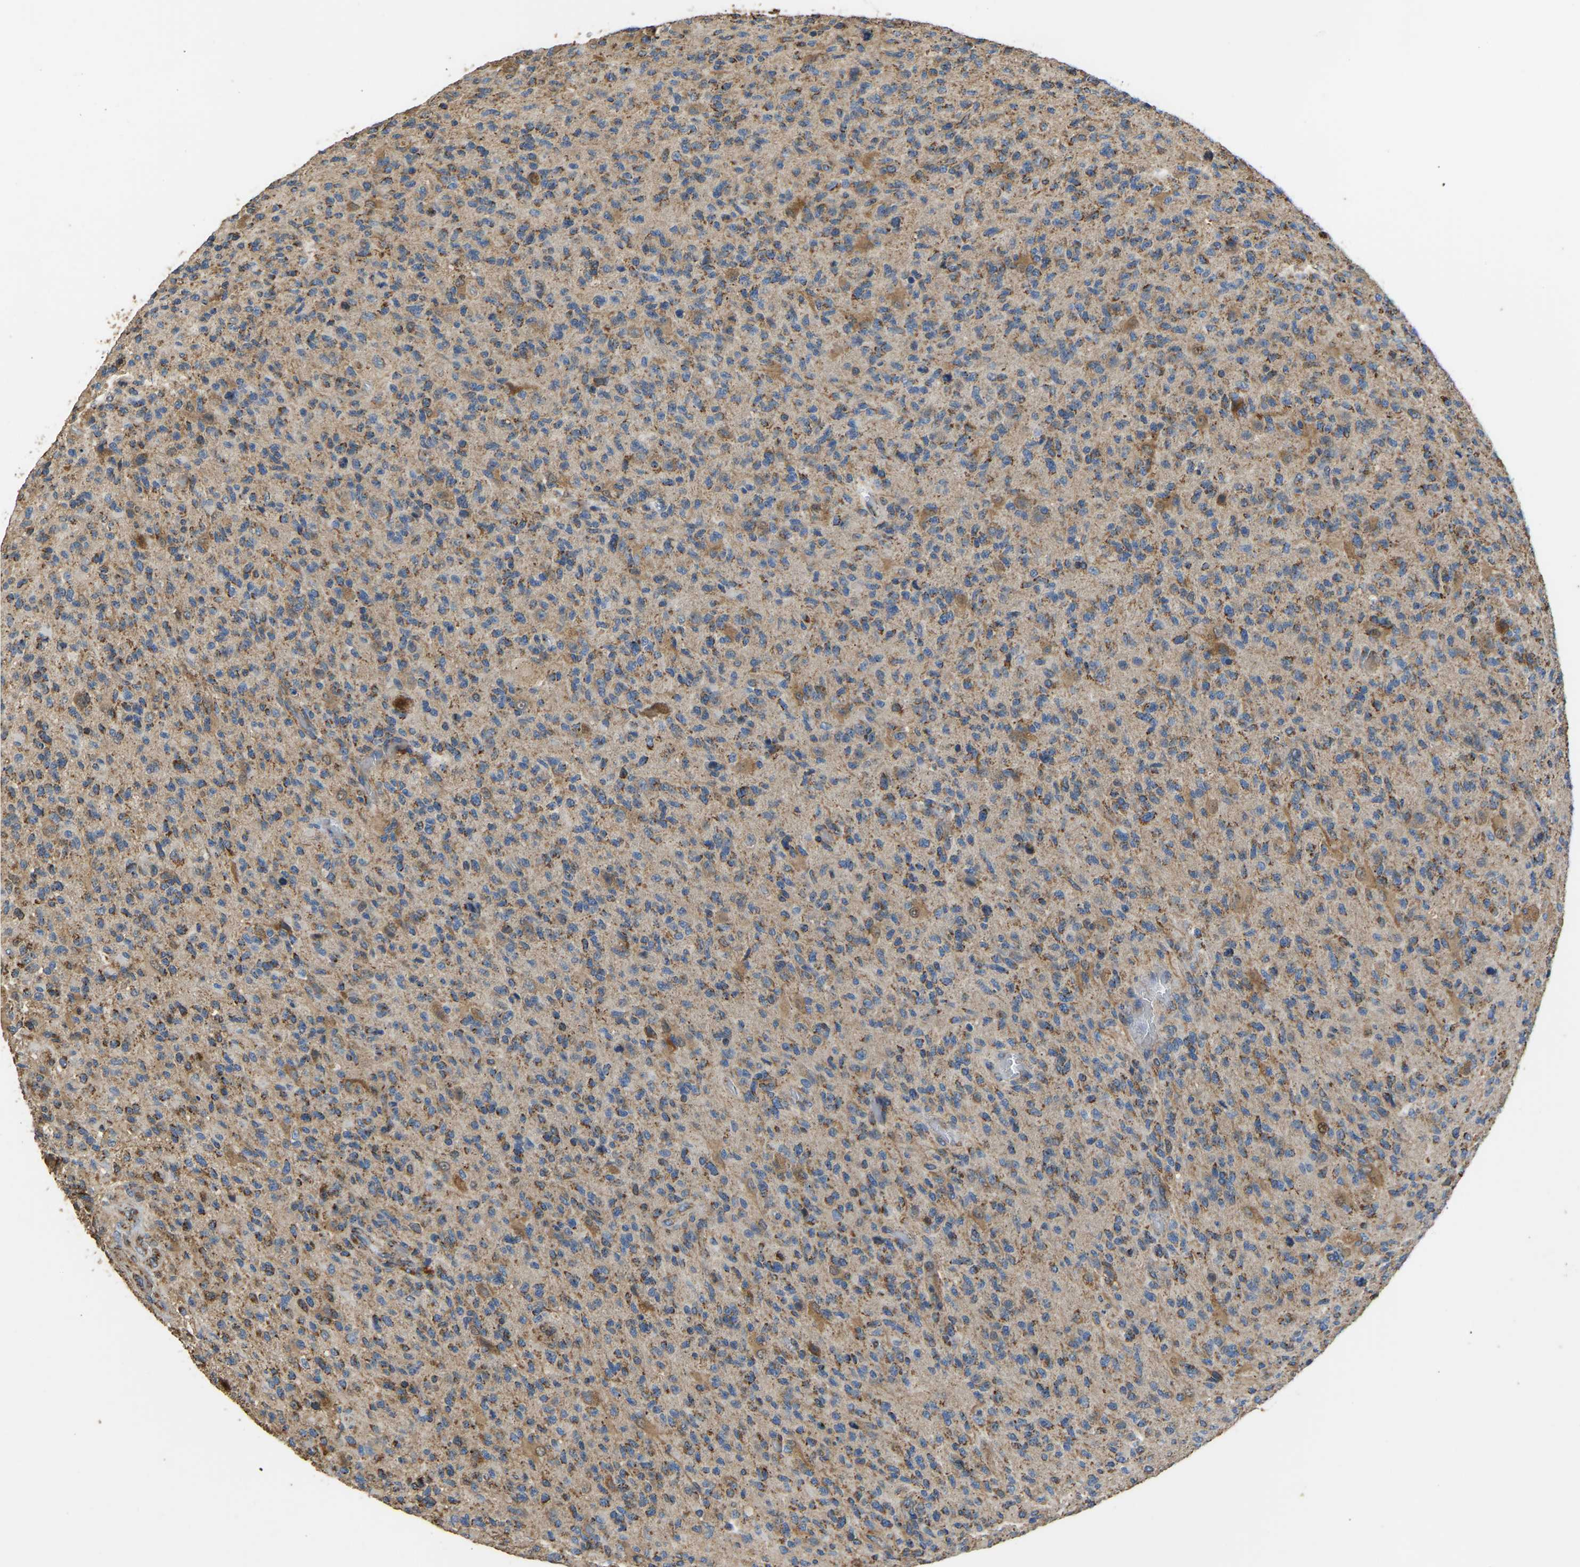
{"staining": {"intensity": "moderate", "quantity": "25%-75%", "location": "cytoplasmic/membranous"}, "tissue": "glioma", "cell_type": "Tumor cells", "image_type": "cancer", "snomed": [{"axis": "morphology", "description": "Glioma, malignant, High grade"}, {"axis": "topography", "description": "Brain"}], "caption": "The photomicrograph shows a brown stain indicating the presence of a protein in the cytoplasmic/membranous of tumor cells in malignant glioma (high-grade). (Stains: DAB in brown, nuclei in blue, Microscopy: brightfield microscopy at high magnification).", "gene": "TUFM", "patient": {"sex": "male", "age": 71}}